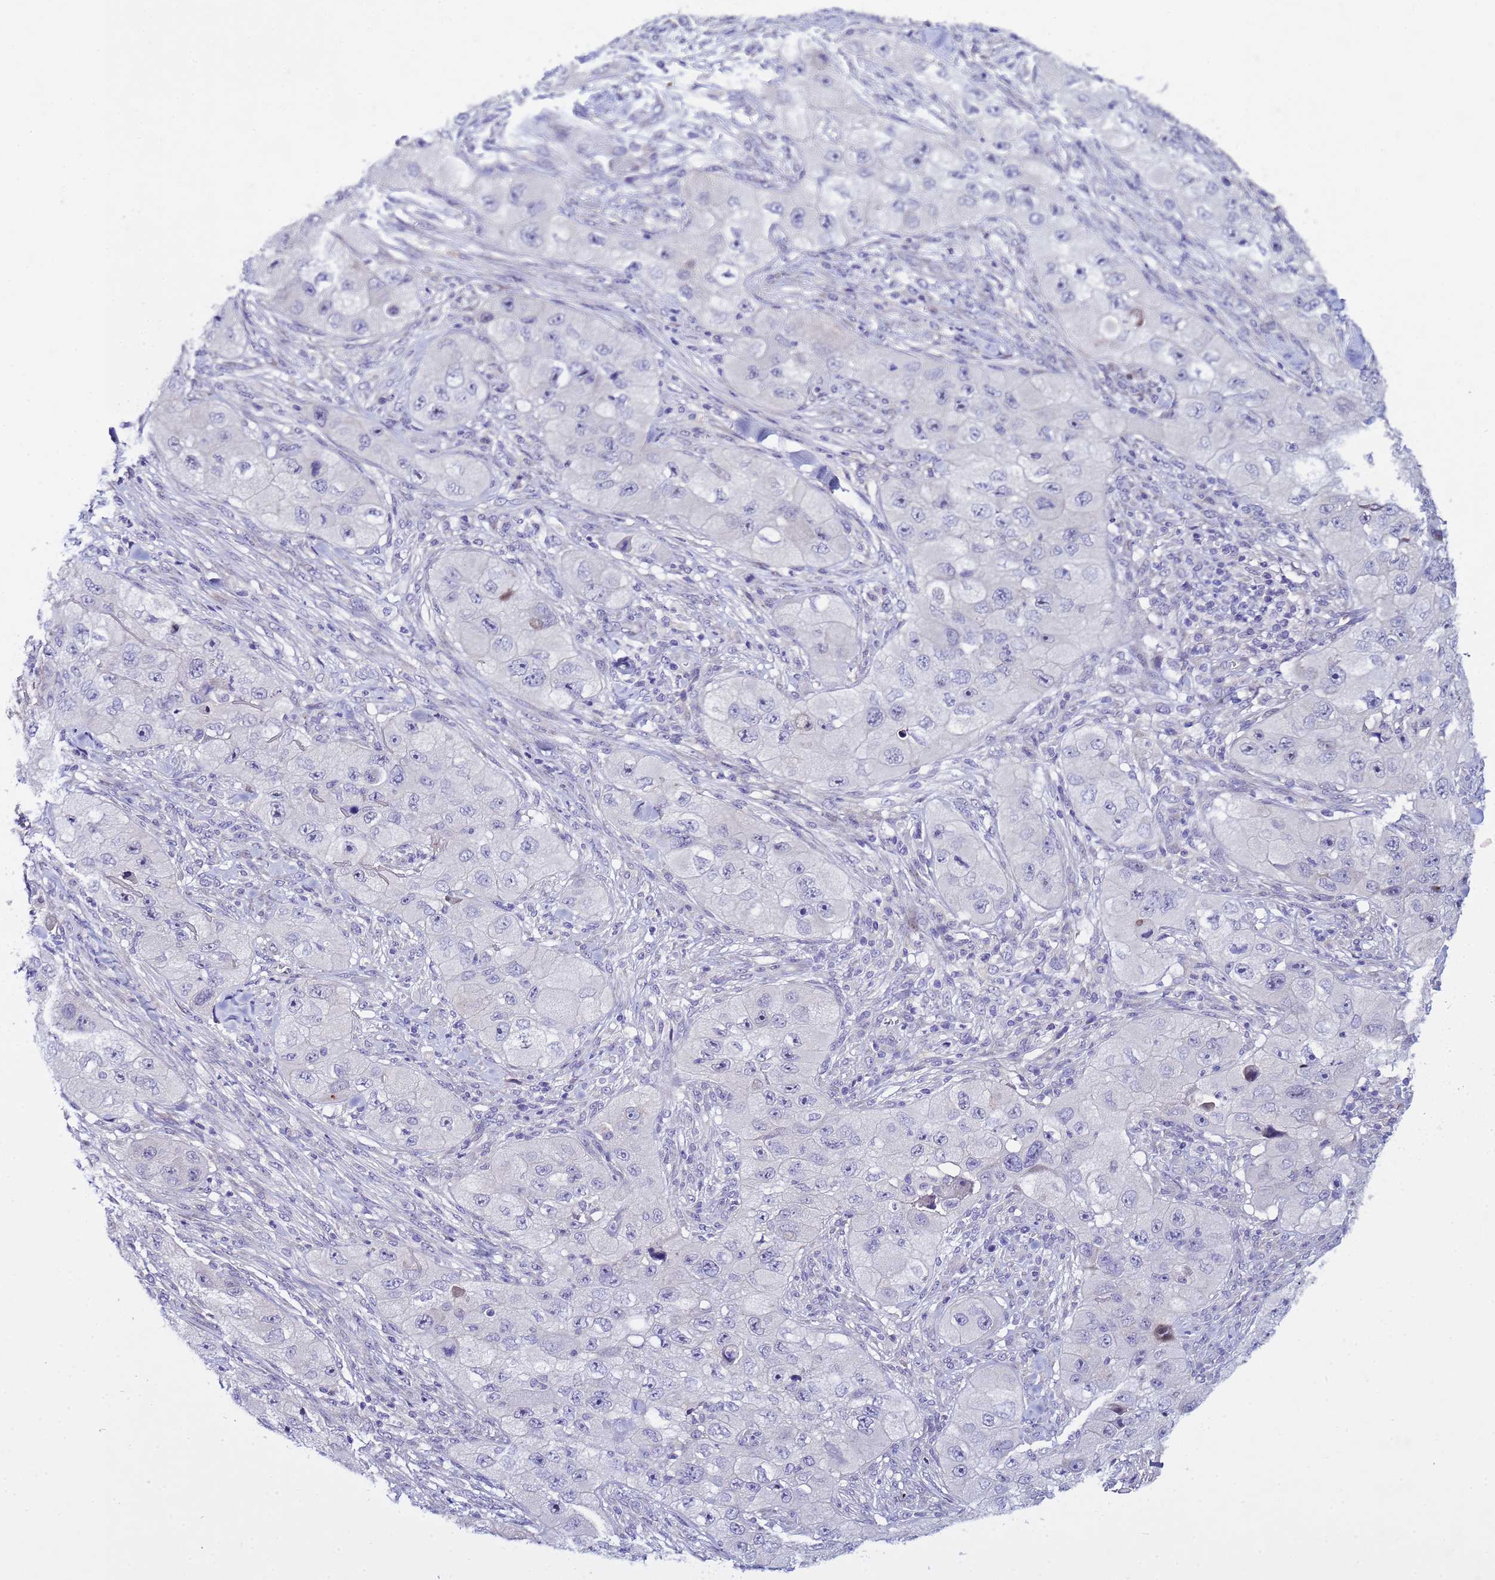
{"staining": {"intensity": "negative", "quantity": "none", "location": "none"}, "tissue": "skin cancer", "cell_type": "Tumor cells", "image_type": "cancer", "snomed": [{"axis": "morphology", "description": "Squamous cell carcinoma, NOS"}, {"axis": "topography", "description": "Skin"}, {"axis": "topography", "description": "Subcutis"}], "caption": "Protein analysis of squamous cell carcinoma (skin) reveals no significant staining in tumor cells.", "gene": "IGSF11", "patient": {"sex": "male", "age": 73}}